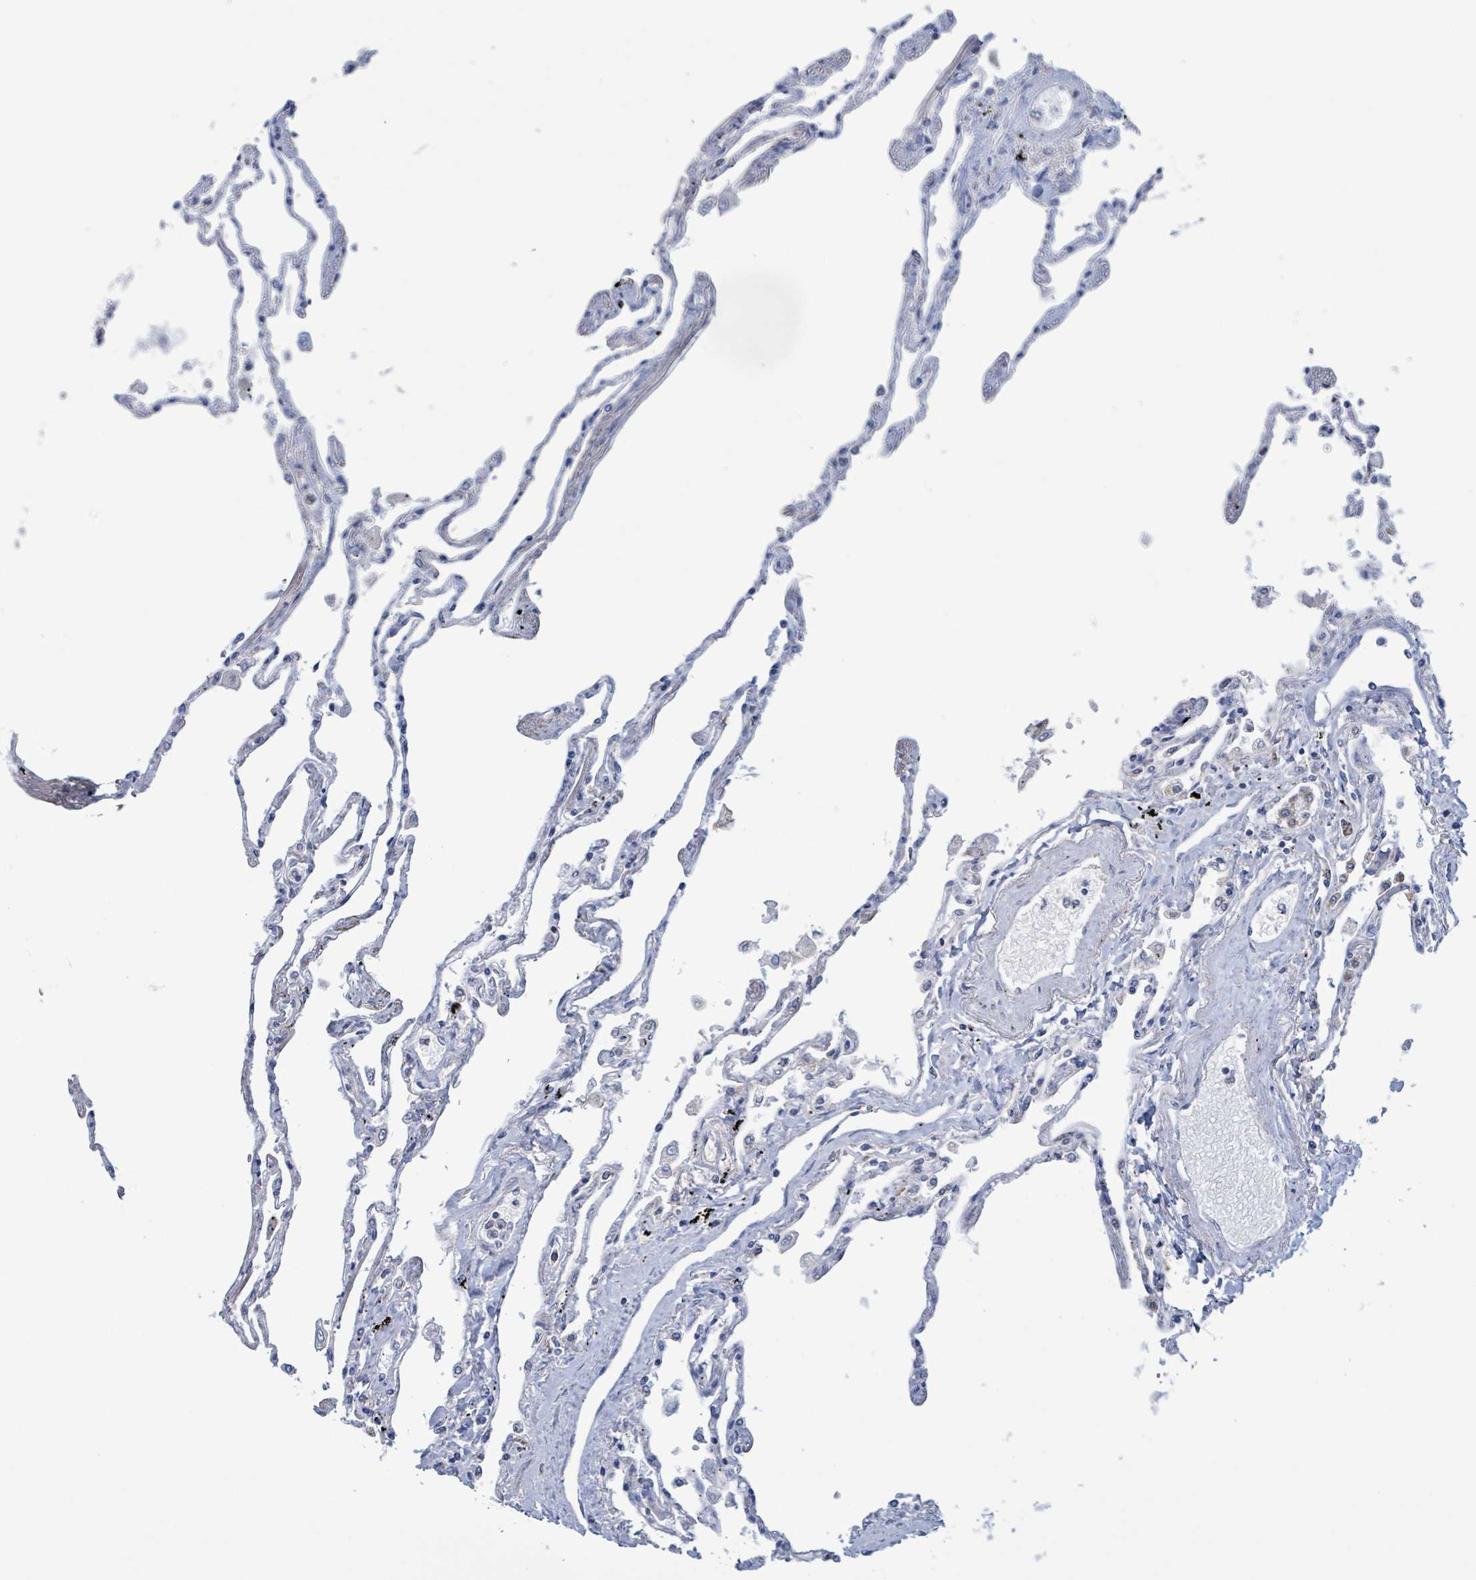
{"staining": {"intensity": "negative", "quantity": "none", "location": "none"}, "tissue": "lung", "cell_type": "Alveolar cells", "image_type": "normal", "snomed": [{"axis": "morphology", "description": "Normal tissue, NOS"}, {"axis": "topography", "description": "Lung"}], "caption": "Immunohistochemistry of normal lung demonstrates no positivity in alveolar cells.", "gene": "AKR1C4", "patient": {"sex": "female", "age": 67}}